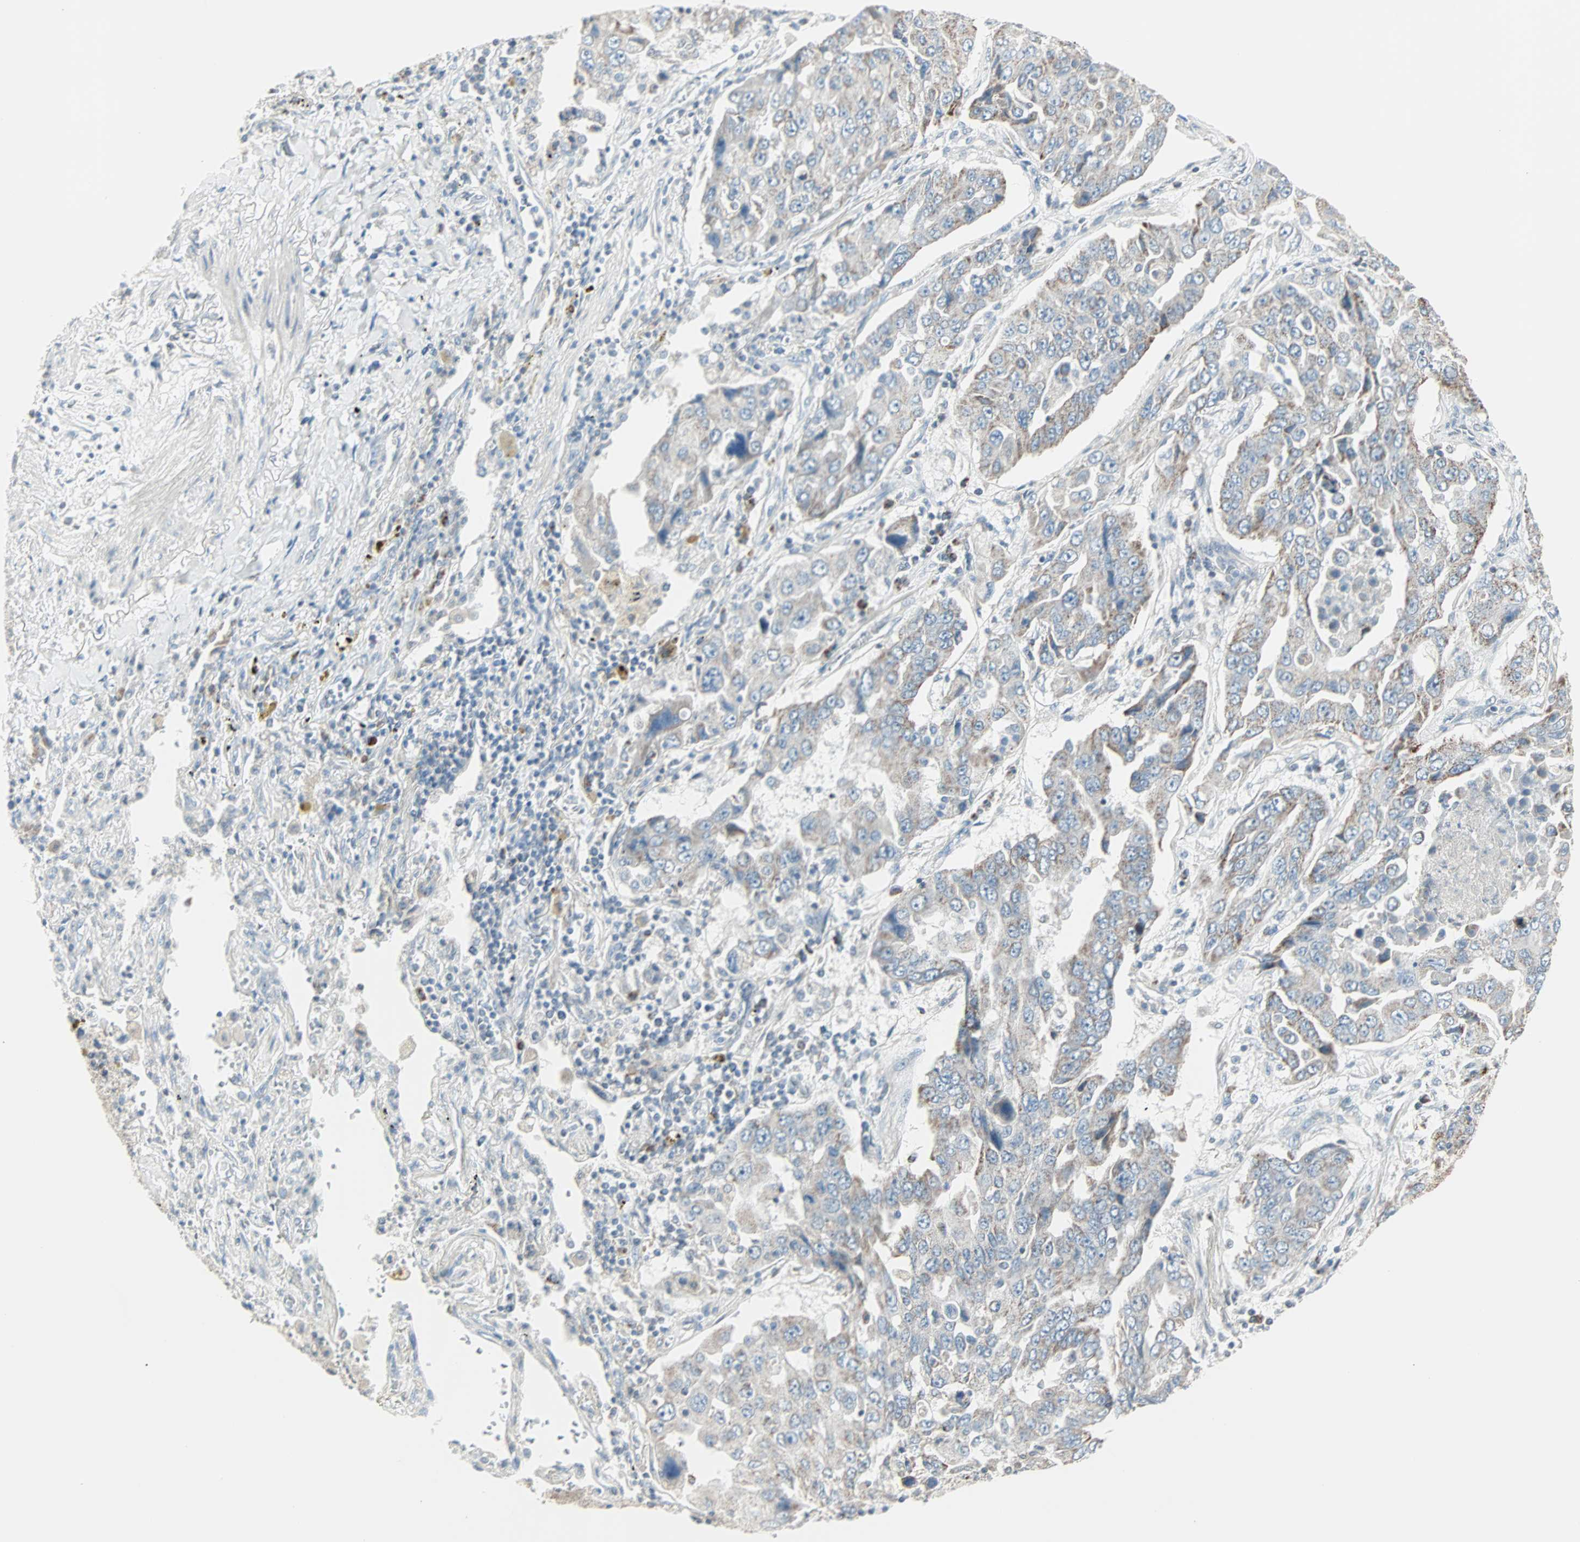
{"staining": {"intensity": "moderate", "quantity": "25%-75%", "location": "cytoplasmic/membranous"}, "tissue": "lung cancer", "cell_type": "Tumor cells", "image_type": "cancer", "snomed": [{"axis": "morphology", "description": "Adenocarcinoma, NOS"}, {"axis": "topography", "description": "Lung"}], "caption": "Immunohistochemical staining of lung cancer (adenocarcinoma) shows moderate cytoplasmic/membranous protein staining in about 25%-75% of tumor cells.", "gene": "IDH2", "patient": {"sex": "female", "age": 65}}